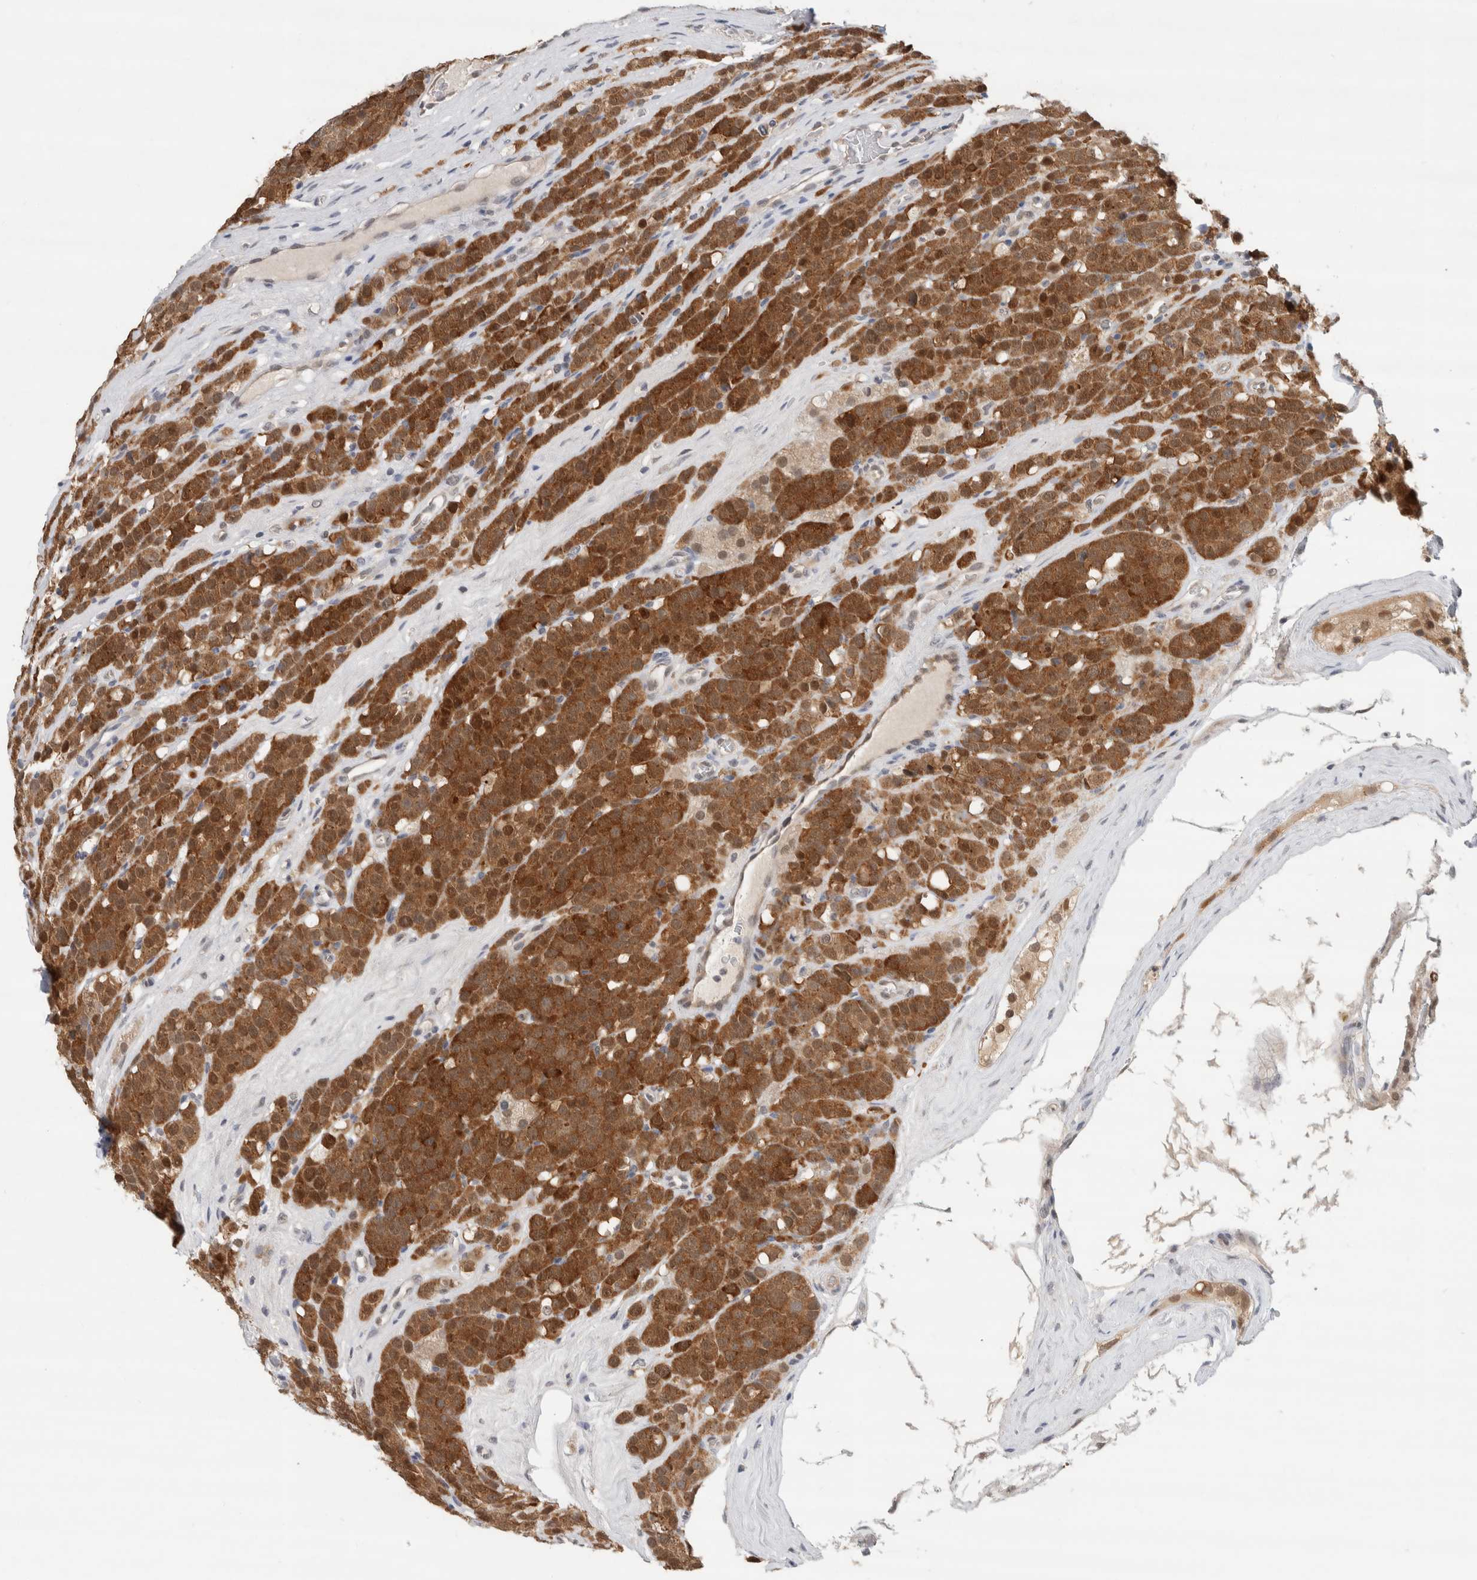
{"staining": {"intensity": "strong", "quantity": ">75%", "location": "cytoplasmic/membranous"}, "tissue": "testis cancer", "cell_type": "Tumor cells", "image_type": "cancer", "snomed": [{"axis": "morphology", "description": "Seminoma, NOS"}, {"axis": "topography", "description": "Testis"}], "caption": "Tumor cells exhibit high levels of strong cytoplasmic/membranous staining in about >75% of cells in testis cancer (seminoma).", "gene": "EIF4G3", "patient": {"sex": "male", "age": 71}}